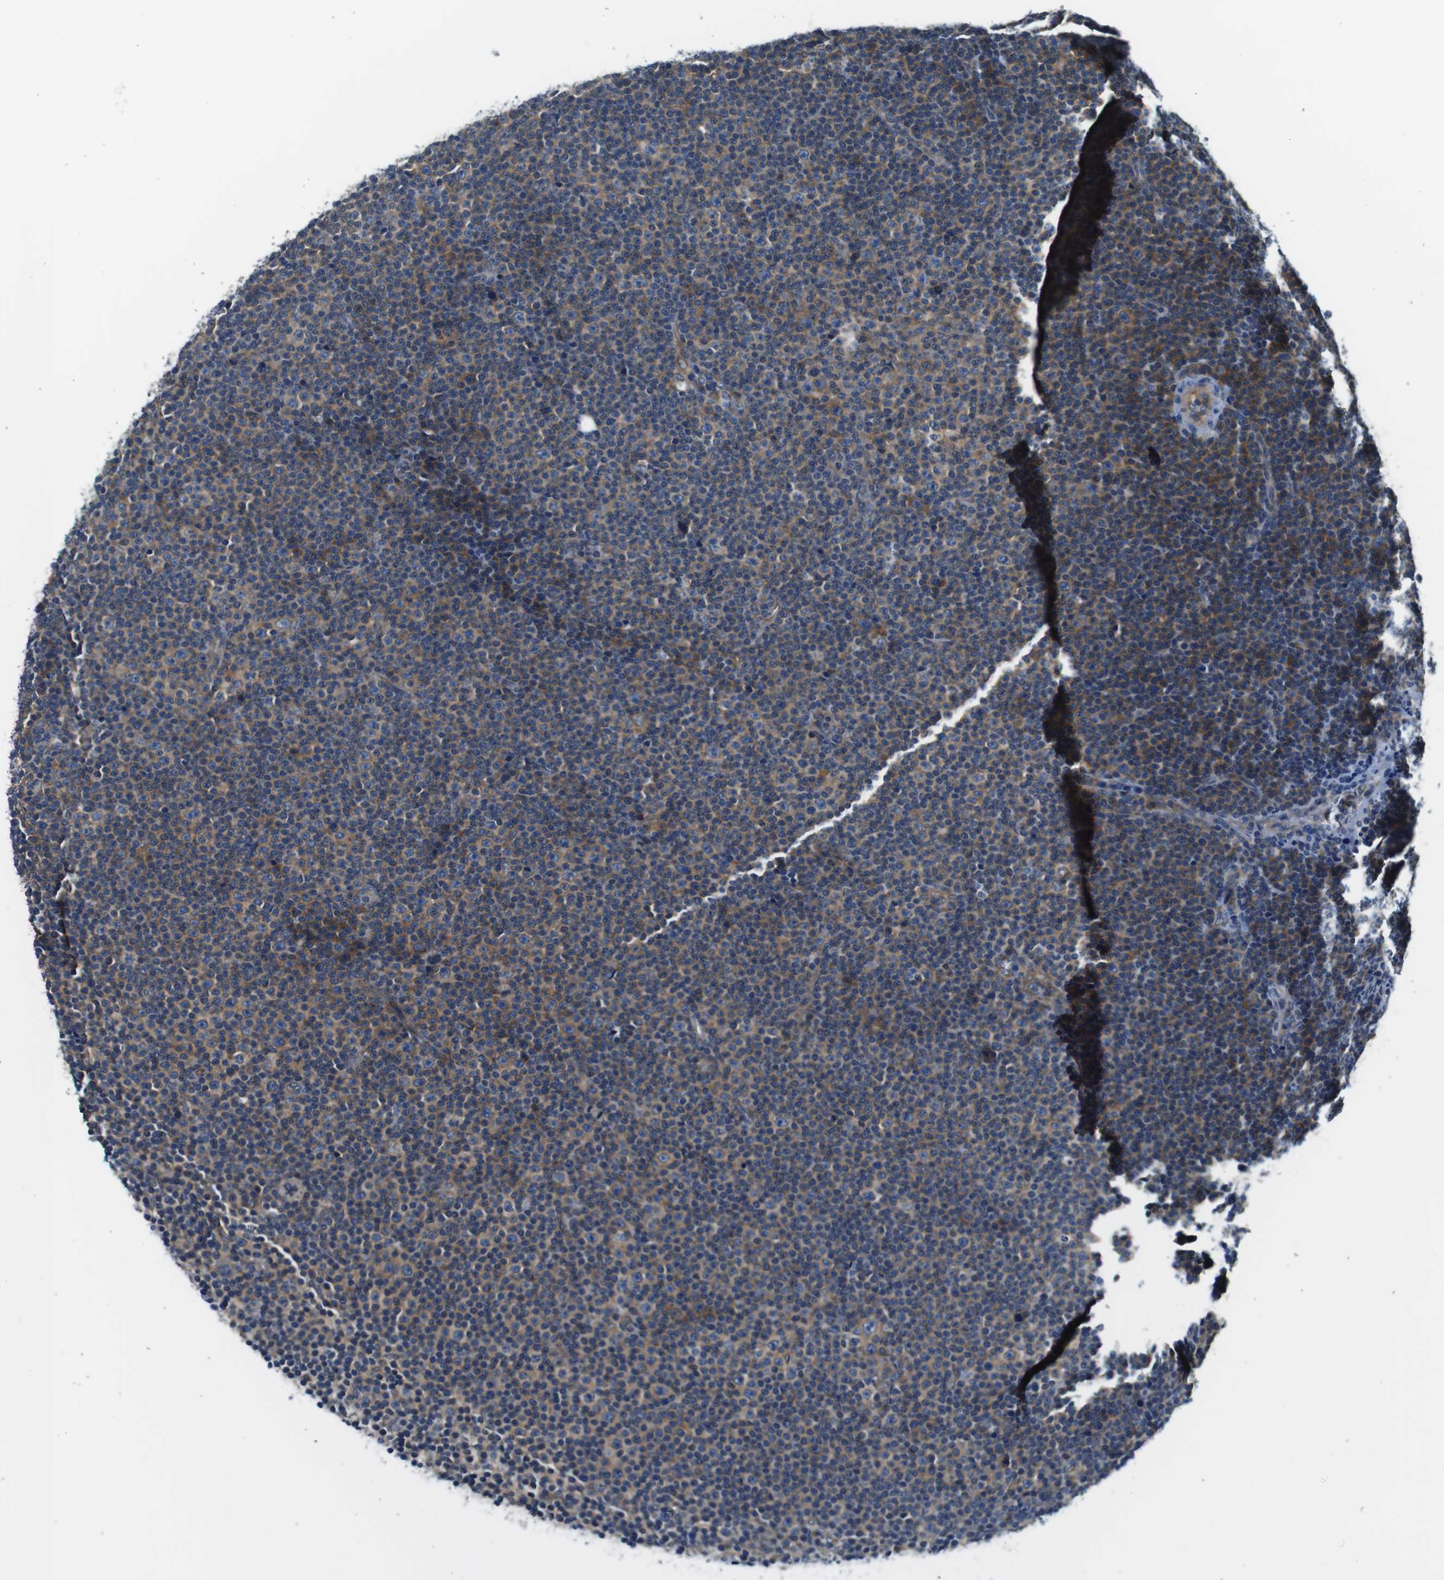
{"staining": {"intensity": "weak", "quantity": ">75%", "location": "cytoplasmic/membranous"}, "tissue": "lymphoma", "cell_type": "Tumor cells", "image_type": "cancer", "snomed": [{"axis": "morphology", "description": "Malignant lymphoma, non-Hodgkin's type, Low grade"}, {"axis": "topography", "description": "Lymph node"}], "caption": "A brown stain shows weak cytoplasmic/membranous expression of a protein in low-grade malignant lymphoma, non-Hodgkin's type tumor cells. Using DAB (3,3'-diaminobenzidine) (brown) and hematoxylin (blue) stains, captured at high magnification using brightfield microscopy.", "gene": "EIF2B5", "patient": {"sex": "female", "age": 67}}